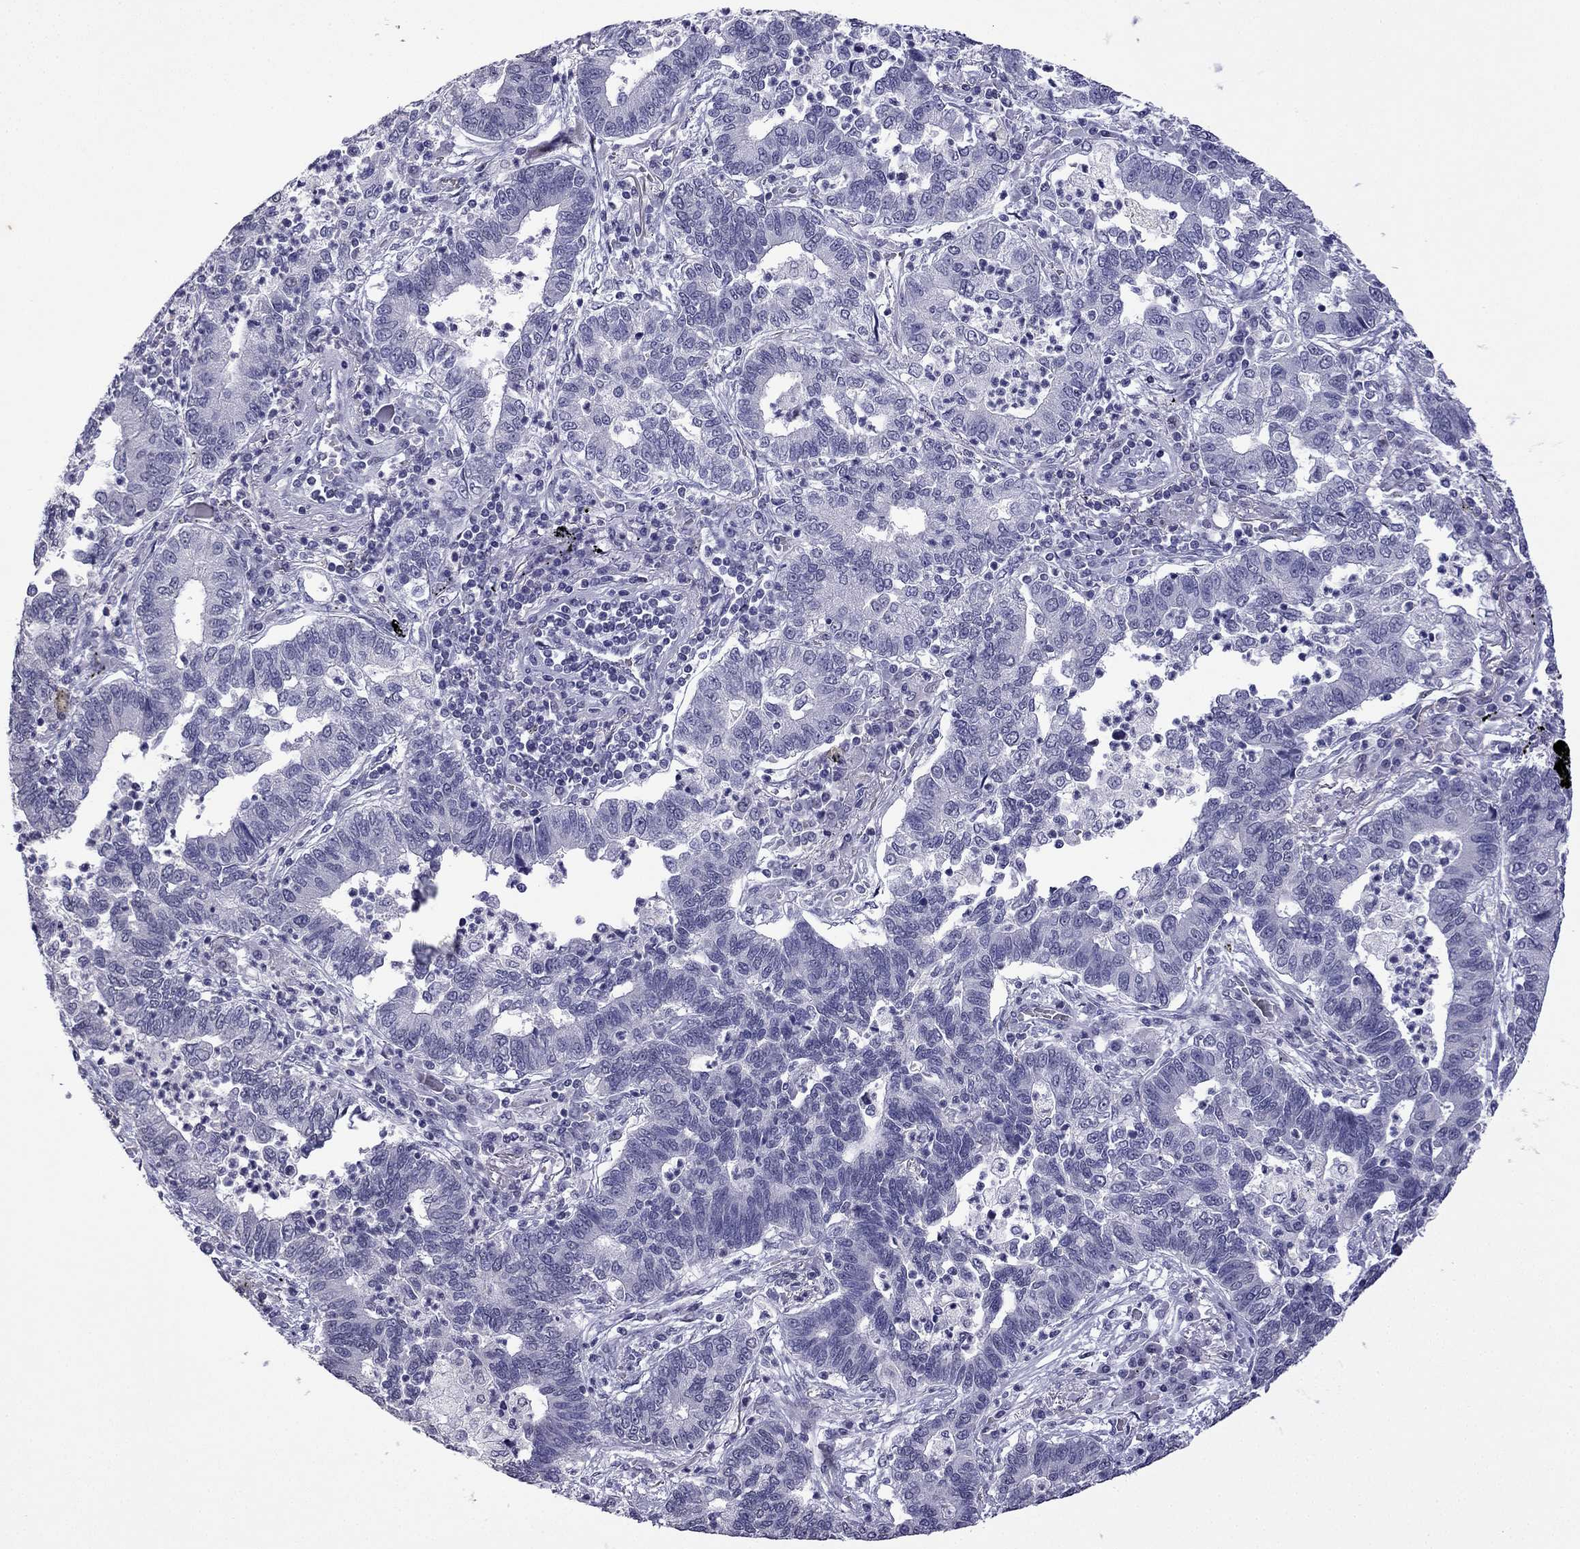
{"staining": {"intensity": "negative", "quantity": "none", "location": "none"}, "tissue": "lung cancer", "cell_type": "Tumor cells", "image_type": "cancer", "snomed": [{"axis": "morphology", "description": "Adenocarcinoma, NOS"}, {"axis": "topography", "description": "Lung"}], "caption": "An IHC photomicrograph of lung adenocarcinoma is shown. There is no staining in tumor cells of lung adenocarcinoma. (DAB immunohistochemistry with hematoxylin counter stain).", "gene": "CFAP70", "patient": {"sex": "female", "age": 57}}